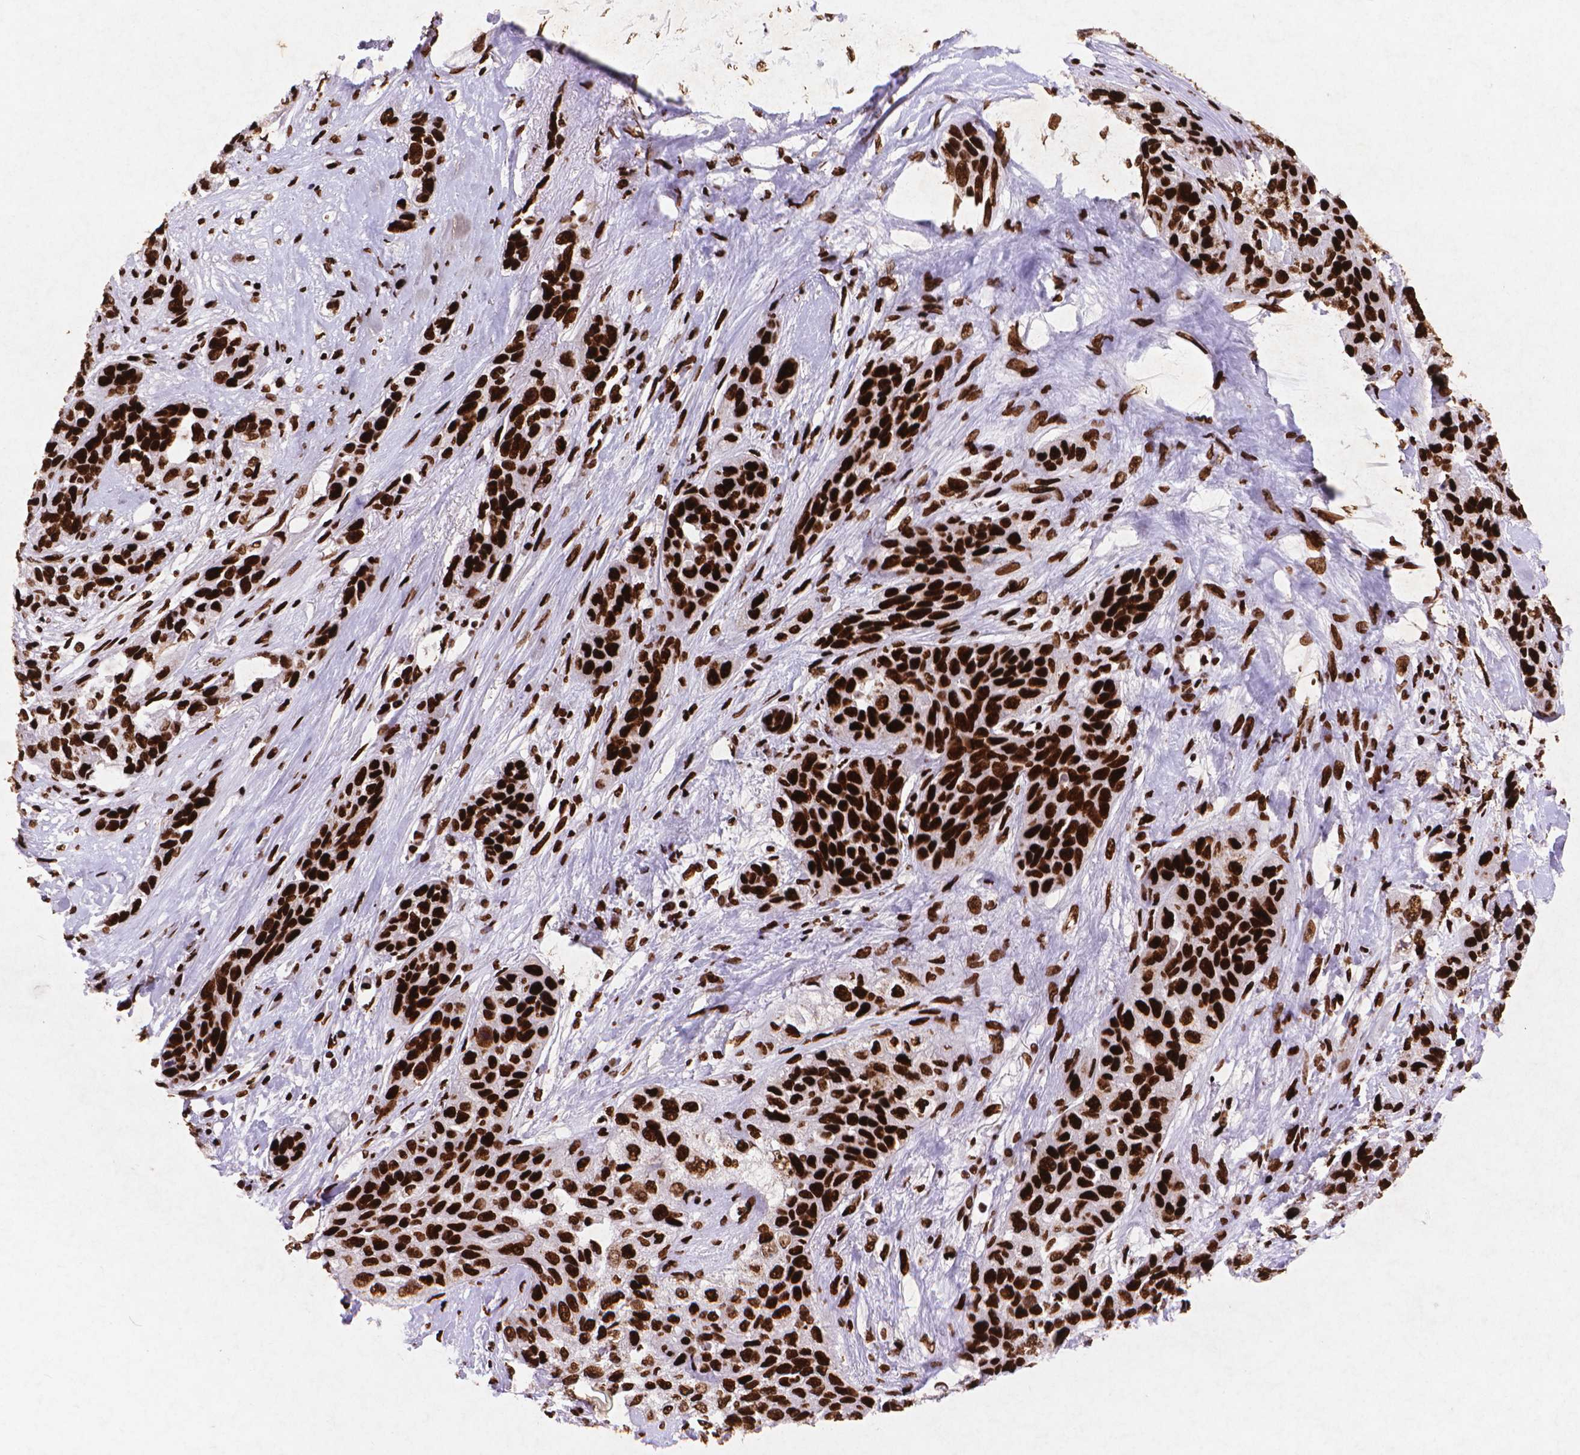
{"staining": {"intensity": "strong", "quantity": ">75%", "location": "nuclear"}, "tissue": "lung cancer", "cell_type": "Tumor cells", "image_type": "cancer", "snomed": [{"axis": "morphology", "description": "Squamous cell carcinoma, NOS"}, {"axis": "topography", "description": "Lung"}], "caption": "DAB immunohistochemical staining of lung squamous cell carcinoma reveals strong nuclear protein staining in about >75% of tumor cells. (DAB = brown stain, brightfield microscopy at high magnification).", "gene": "CITED2", "patient": {"sex": "female", "age": 70}}